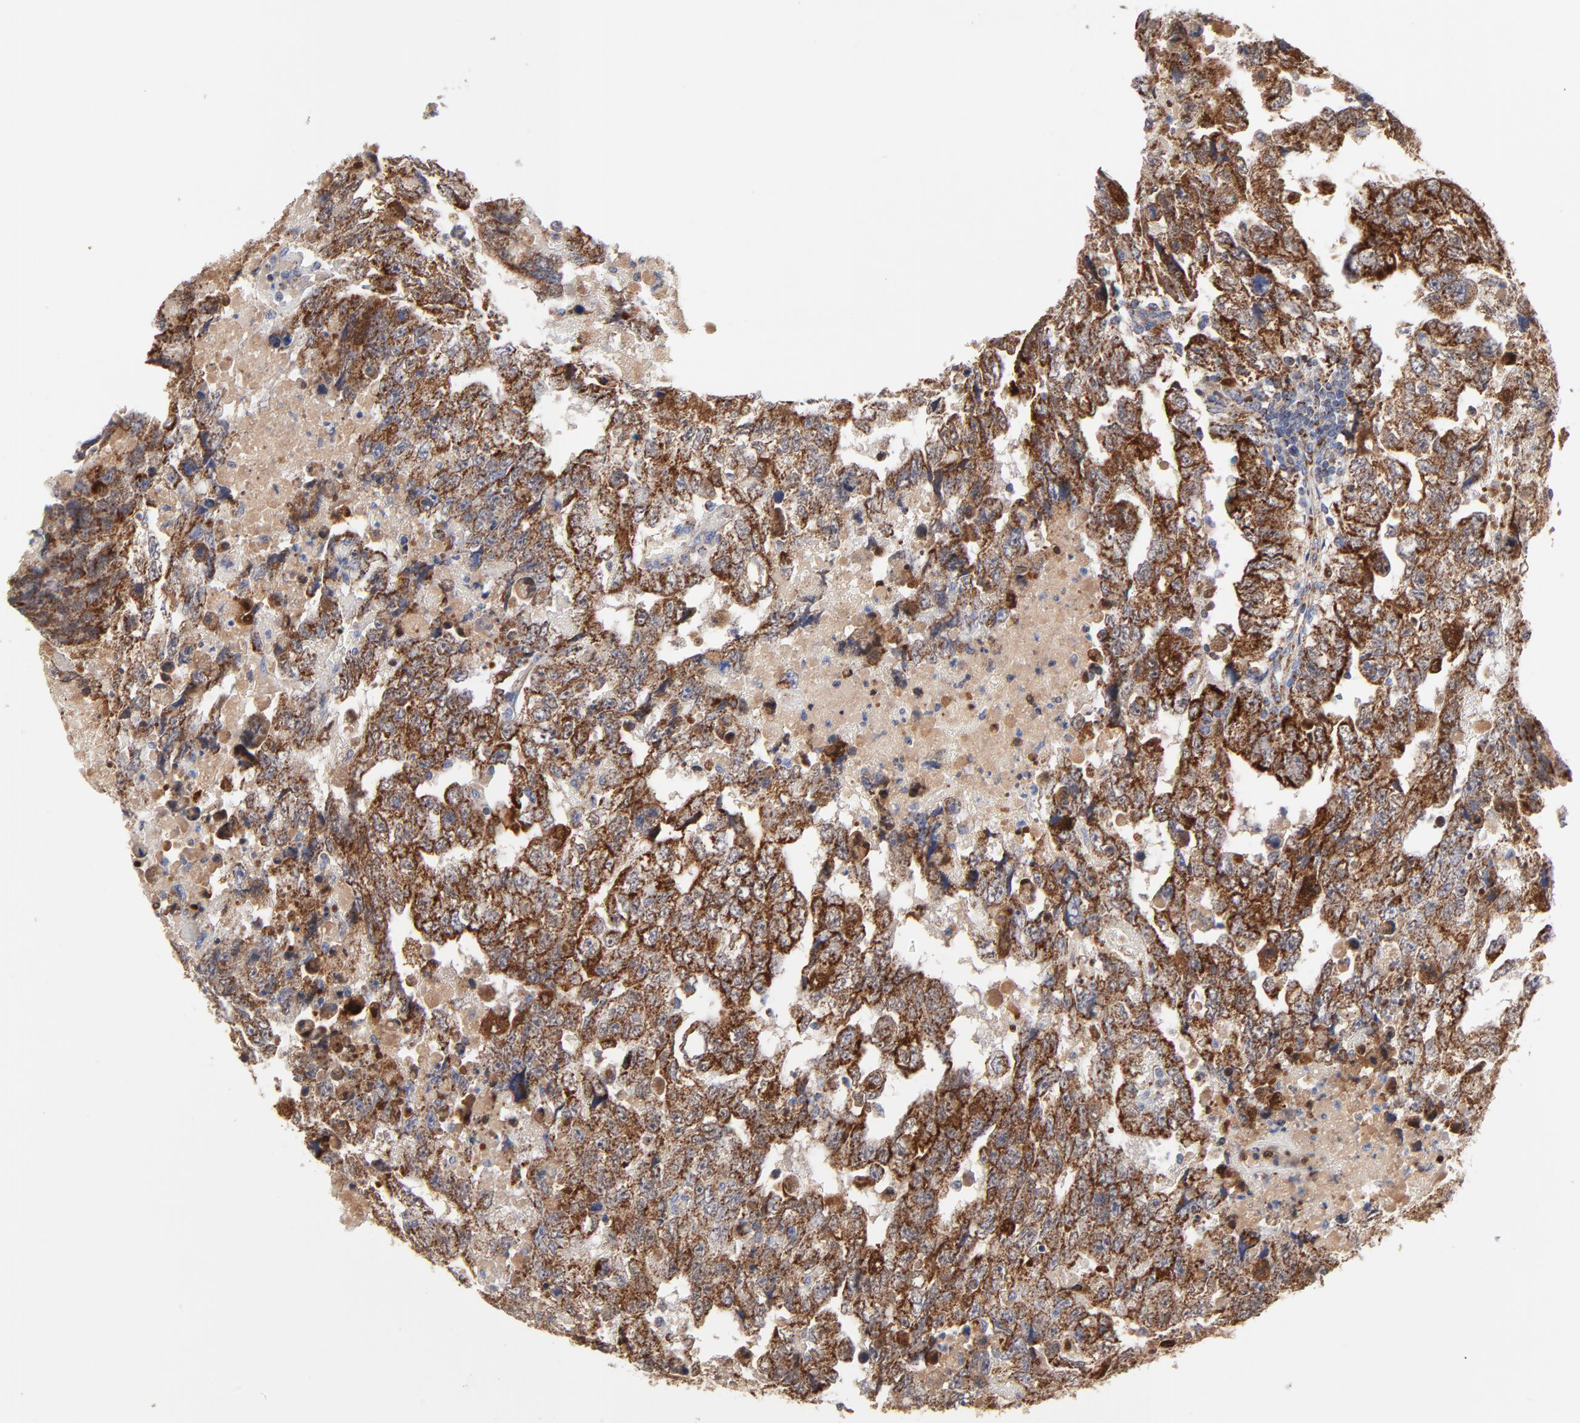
{"staining": {"intensity": "strong", "quantity": ">75%", "location": "cytoplasmic/membranous"}, "tissue": "testis cancer", "cell_type": "Tumor cells", "image_type": "cancer", "snomed": [{"axis": "morphology", "description": "Carcinoma, Embryonal, NOS"}, {"axis": "topography", "description": "Testis"}], "caption": "Protein staining of embryonal carcinoma (testis) tissue reveals strong cytoplasmic/membranous expression in approximately >75% of tumor cells.", "gene": "DIABLO", "patient": {"sex": "male", "age": 36}}